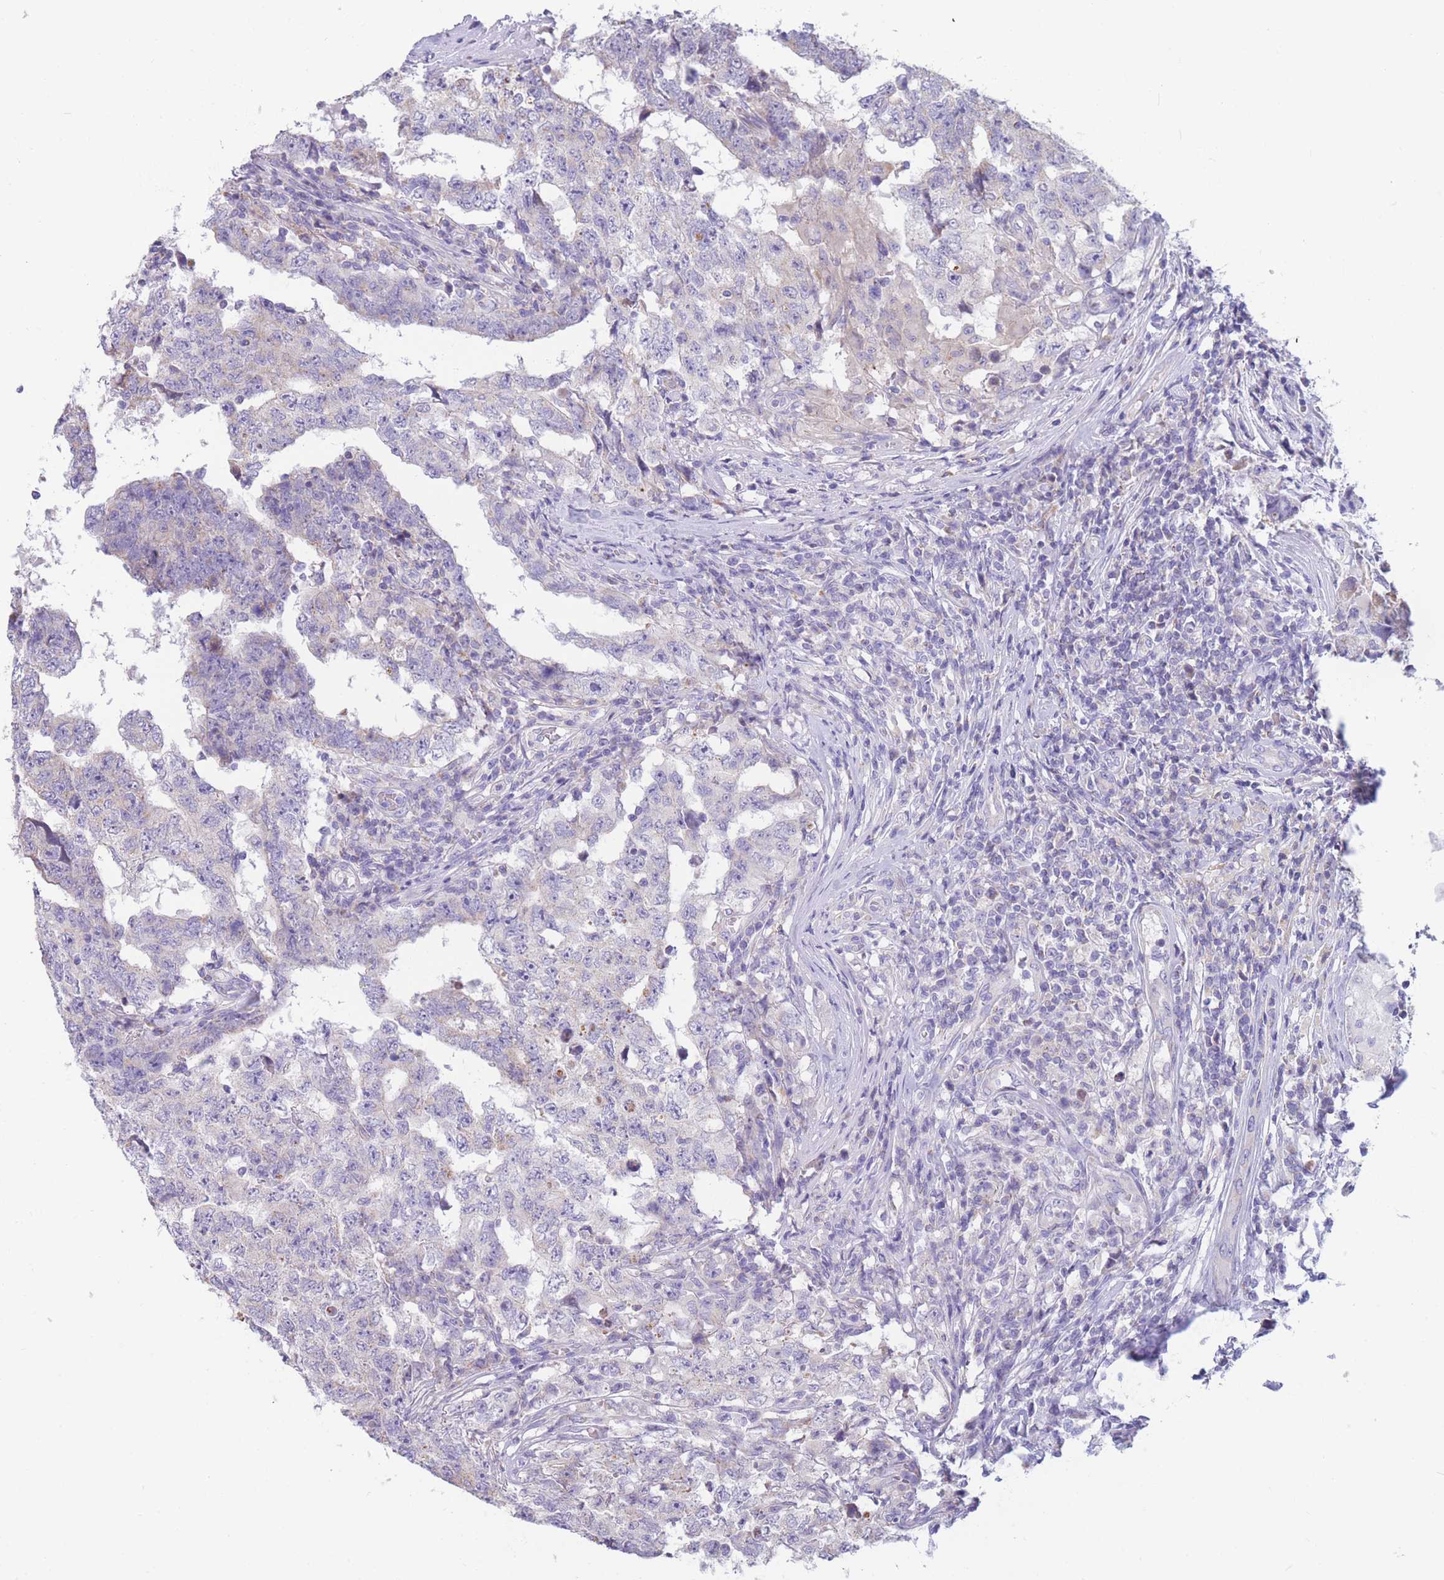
{"staining": {"intensity": "negative", "quantity": "none", "location": "none"}, "tissue": "testis cancer", "cell_type": "Tumor cells", "image_type": "cancer", "snomed": [{"axis": "morphology", "description": "Carcinoma, Embryonal, NOS"}, {"axis": "topography", "description": "Testis"}], "caption": "IHC photomicrograph of testis cancer stained for a protein (brown), which exhibits no staining in tumor cells.", "gene": "DHRS11", "patient": {"sex": "male", "age": 25}}